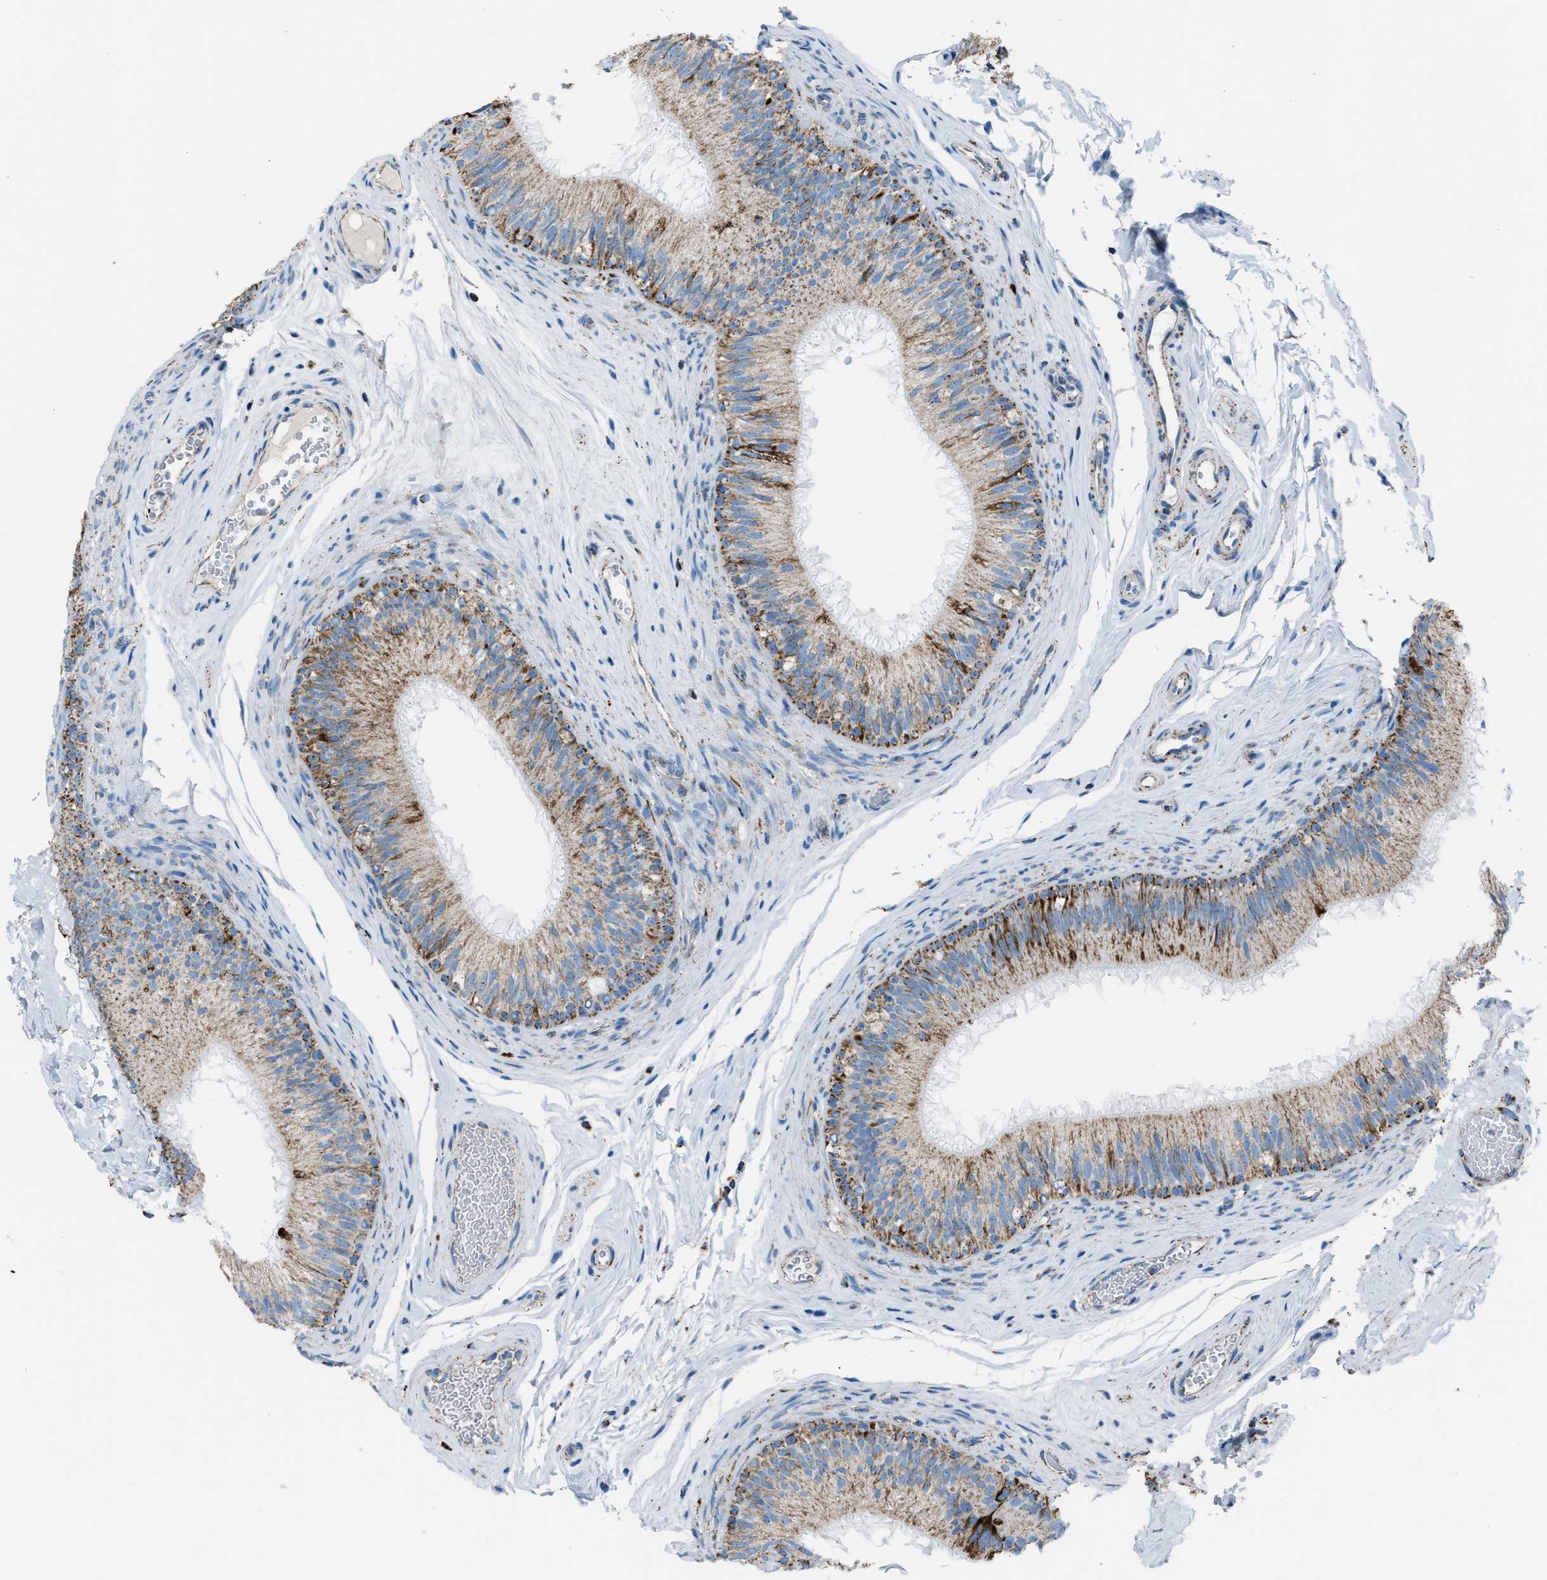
{"staining": {"intensity": "moderate", "quantity": ">75%", "location": "cytoplasmic/membranous"}, "tissue": "epididymis", "cell_type": "Glandular cells", "image_type": "normal", "snomed": [{"axis": "morphology", "description": "Normal tissue, NOS"}, {"axis": "topography", "description": "Testis"}, {"axis": "topography", "description": "Epididymis"}], "caption": "Immunohistochemistry image of benign epididymis: human epididymis stained using immunohistochemistry reveals medium levels of moderate protein expression localized specifically in the cytoplasmic/membranous of glandular cells, appearing as a cytoplasmic/membranous brown color.", "gene": "MDH2", "patient": {"sex": "male", "age": 36}}